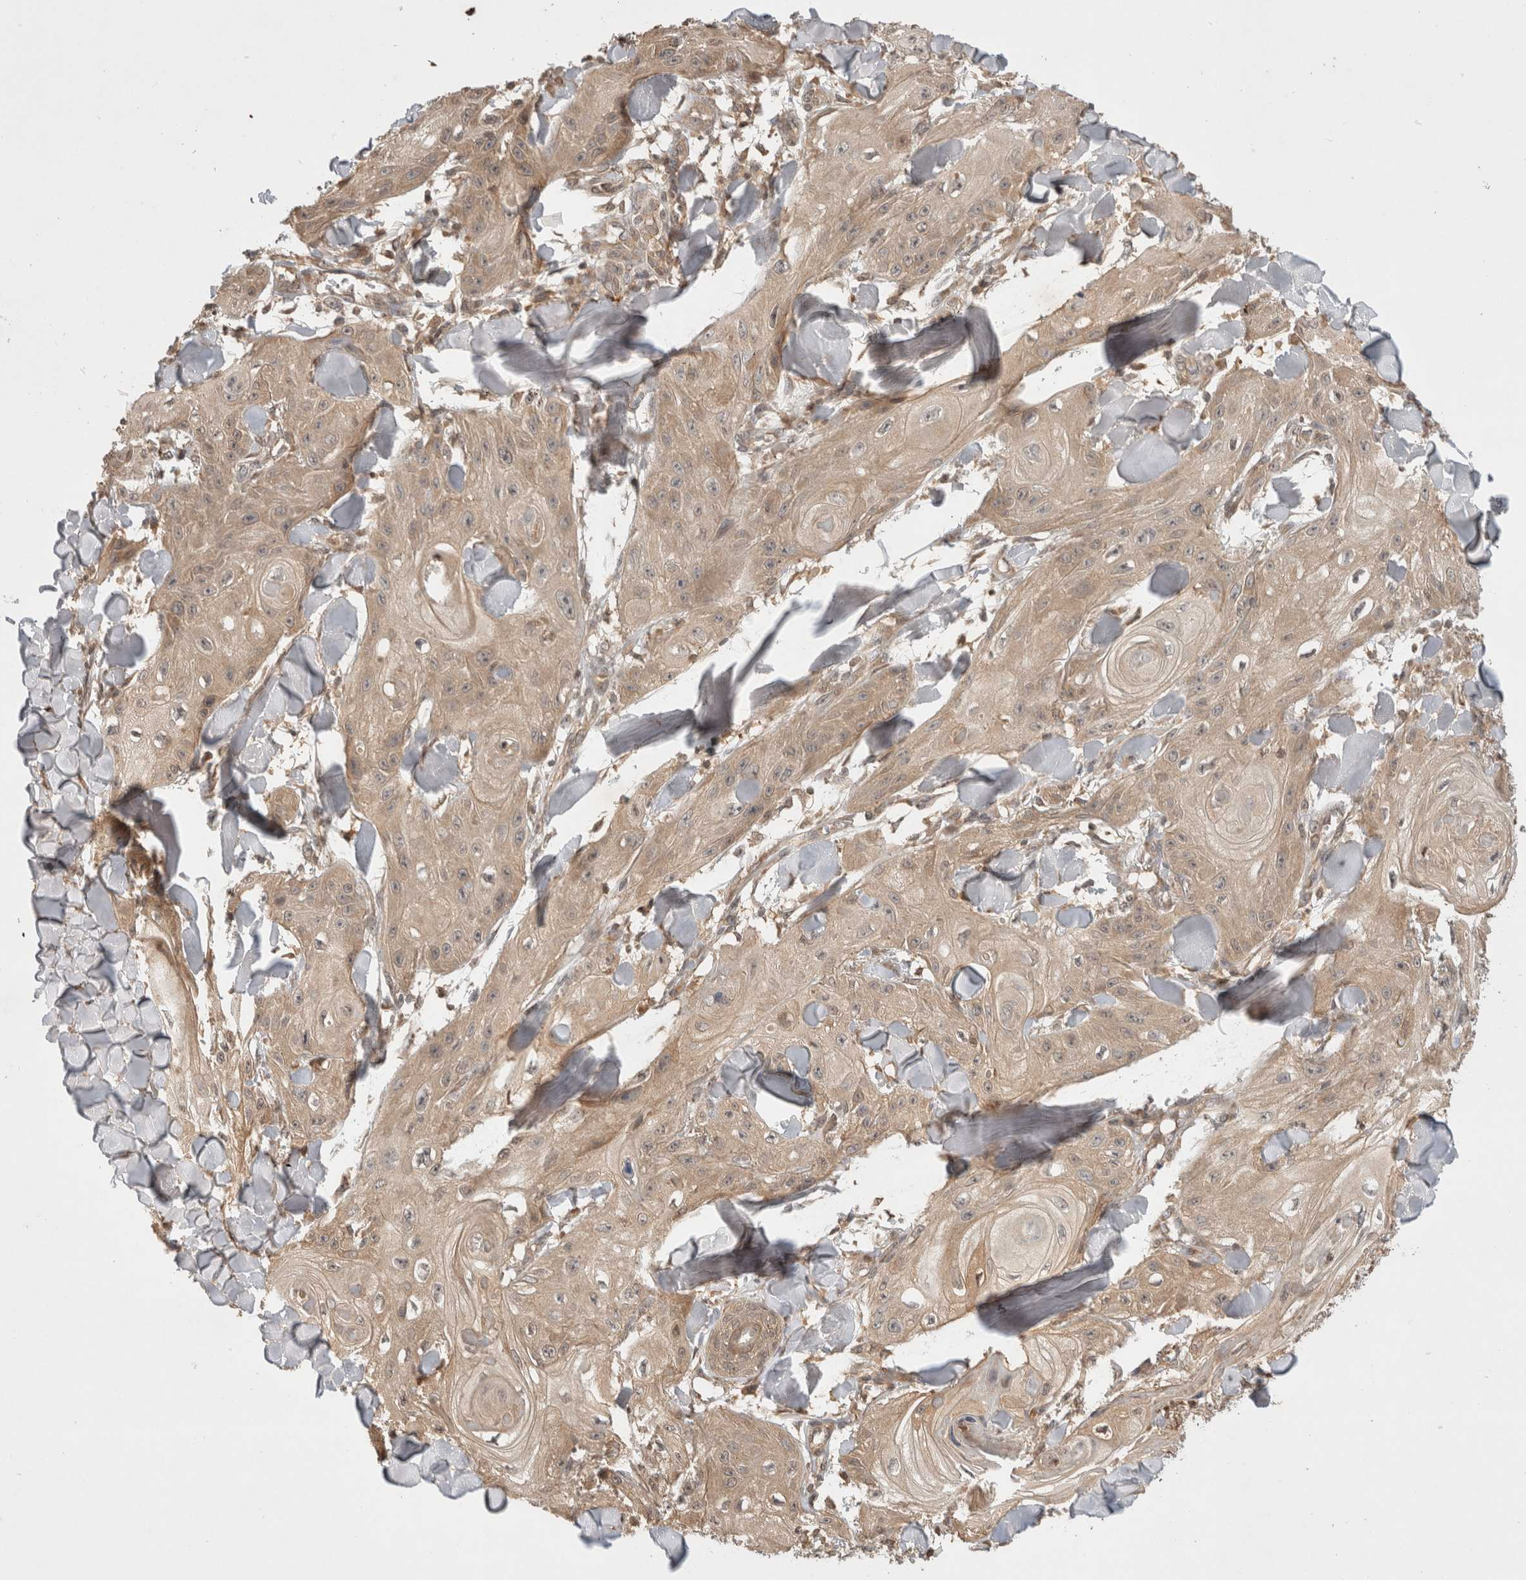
{"staining": {"intensity": "weak", "quantity": ">75%", "location": "cytoplasmic/membranous"}, "tissue": "skin cancer", "cell_type": "Tumor cells", "image_type": "cancer", "snomed": [{"axis": "morphology", "description": "Squamous cell carcinoma, NOS"}, {"axis": "topography", "description": "Skin"}], "caption": "The micrograph reveals a brown stain indicating the presence of a protein in the cytoplasmic/membranous of tumor cells in squamous cell carcinoma (skin).", "gene": "PRMT3", "patient": {"sex": "male", "age": 74}}